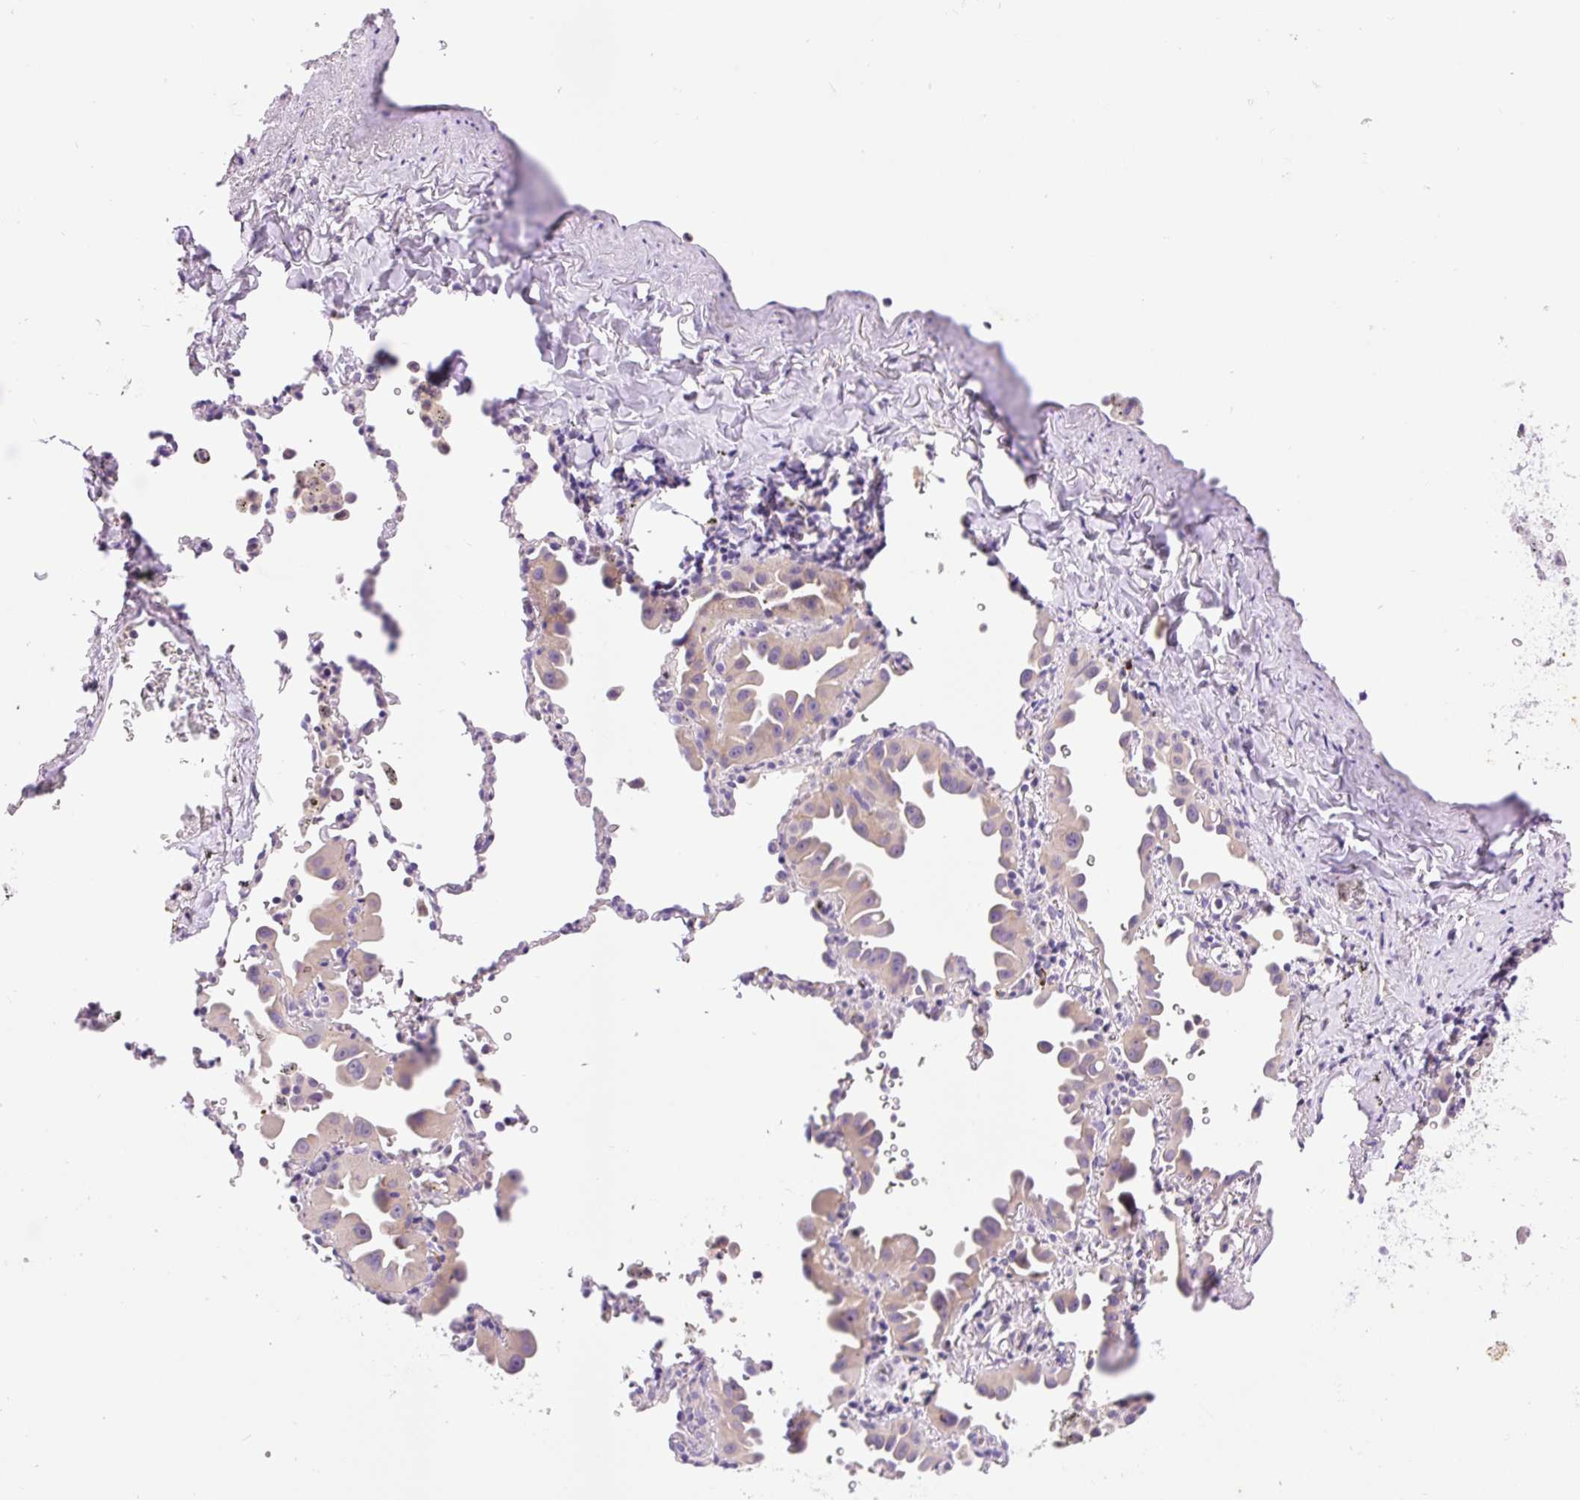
{"staining": {"intensity": "negative", "quantity": "none", "location": "none"}, "tissue": "lung cancer", "cell_type": "Tumor cells", "image_type": "cancer", "snomed": [{"axis": "morphology", "description": "Adenocarcinoma, NOS"}, {"axis": "topography", "description": "Lung"}], "caption": "Immunohistochemical staining of human adenocarcinoma (lung) shows no significant expression in tumor cells.", "gene": "LHFPL5", "patient": {"sex": "male", "age": 68}}